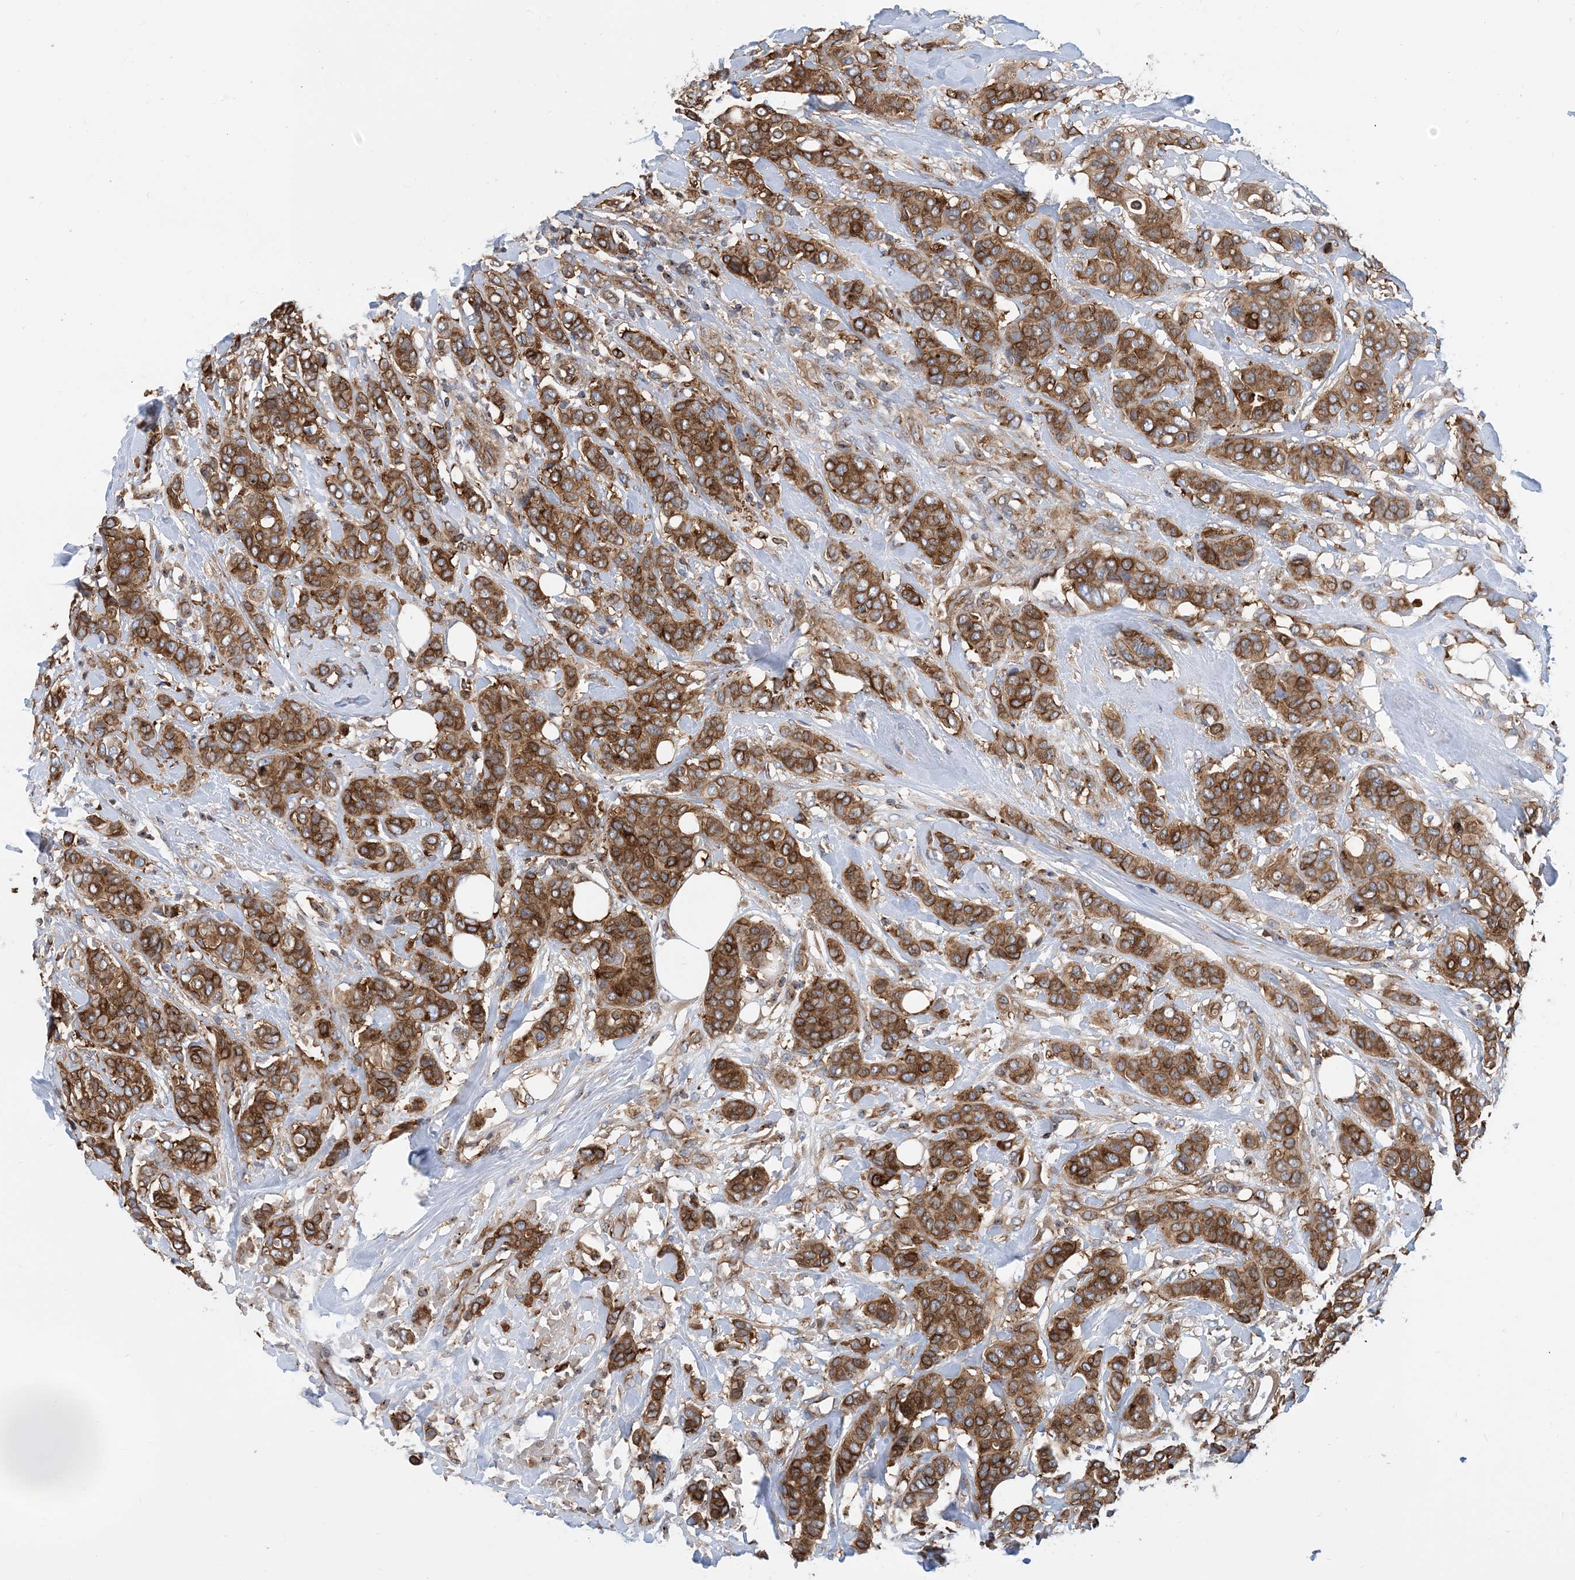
{"staining": {"intensity": "moderate", "quantity": ">75%", "location": "cytoplasmic/membranous"}, "tissue": "breast cancer", "cell_type": "Tumor cells", "image_type": "cancer", "snomed": [{"axis": "morphology", "description": "Lobular carcinoma"}, {"axis": "topography", "description": "Breast"}], "caption": "IHC (DAB (3,3'-diaminobenzidine)) staining of lobular carcinoma (breast) reveals moderate cytoplasmic/membranous protein staining in about >75% of tumor cells.", "gene": "DYNC1LI1", "patient": {"sex": "female", "age": 51}}